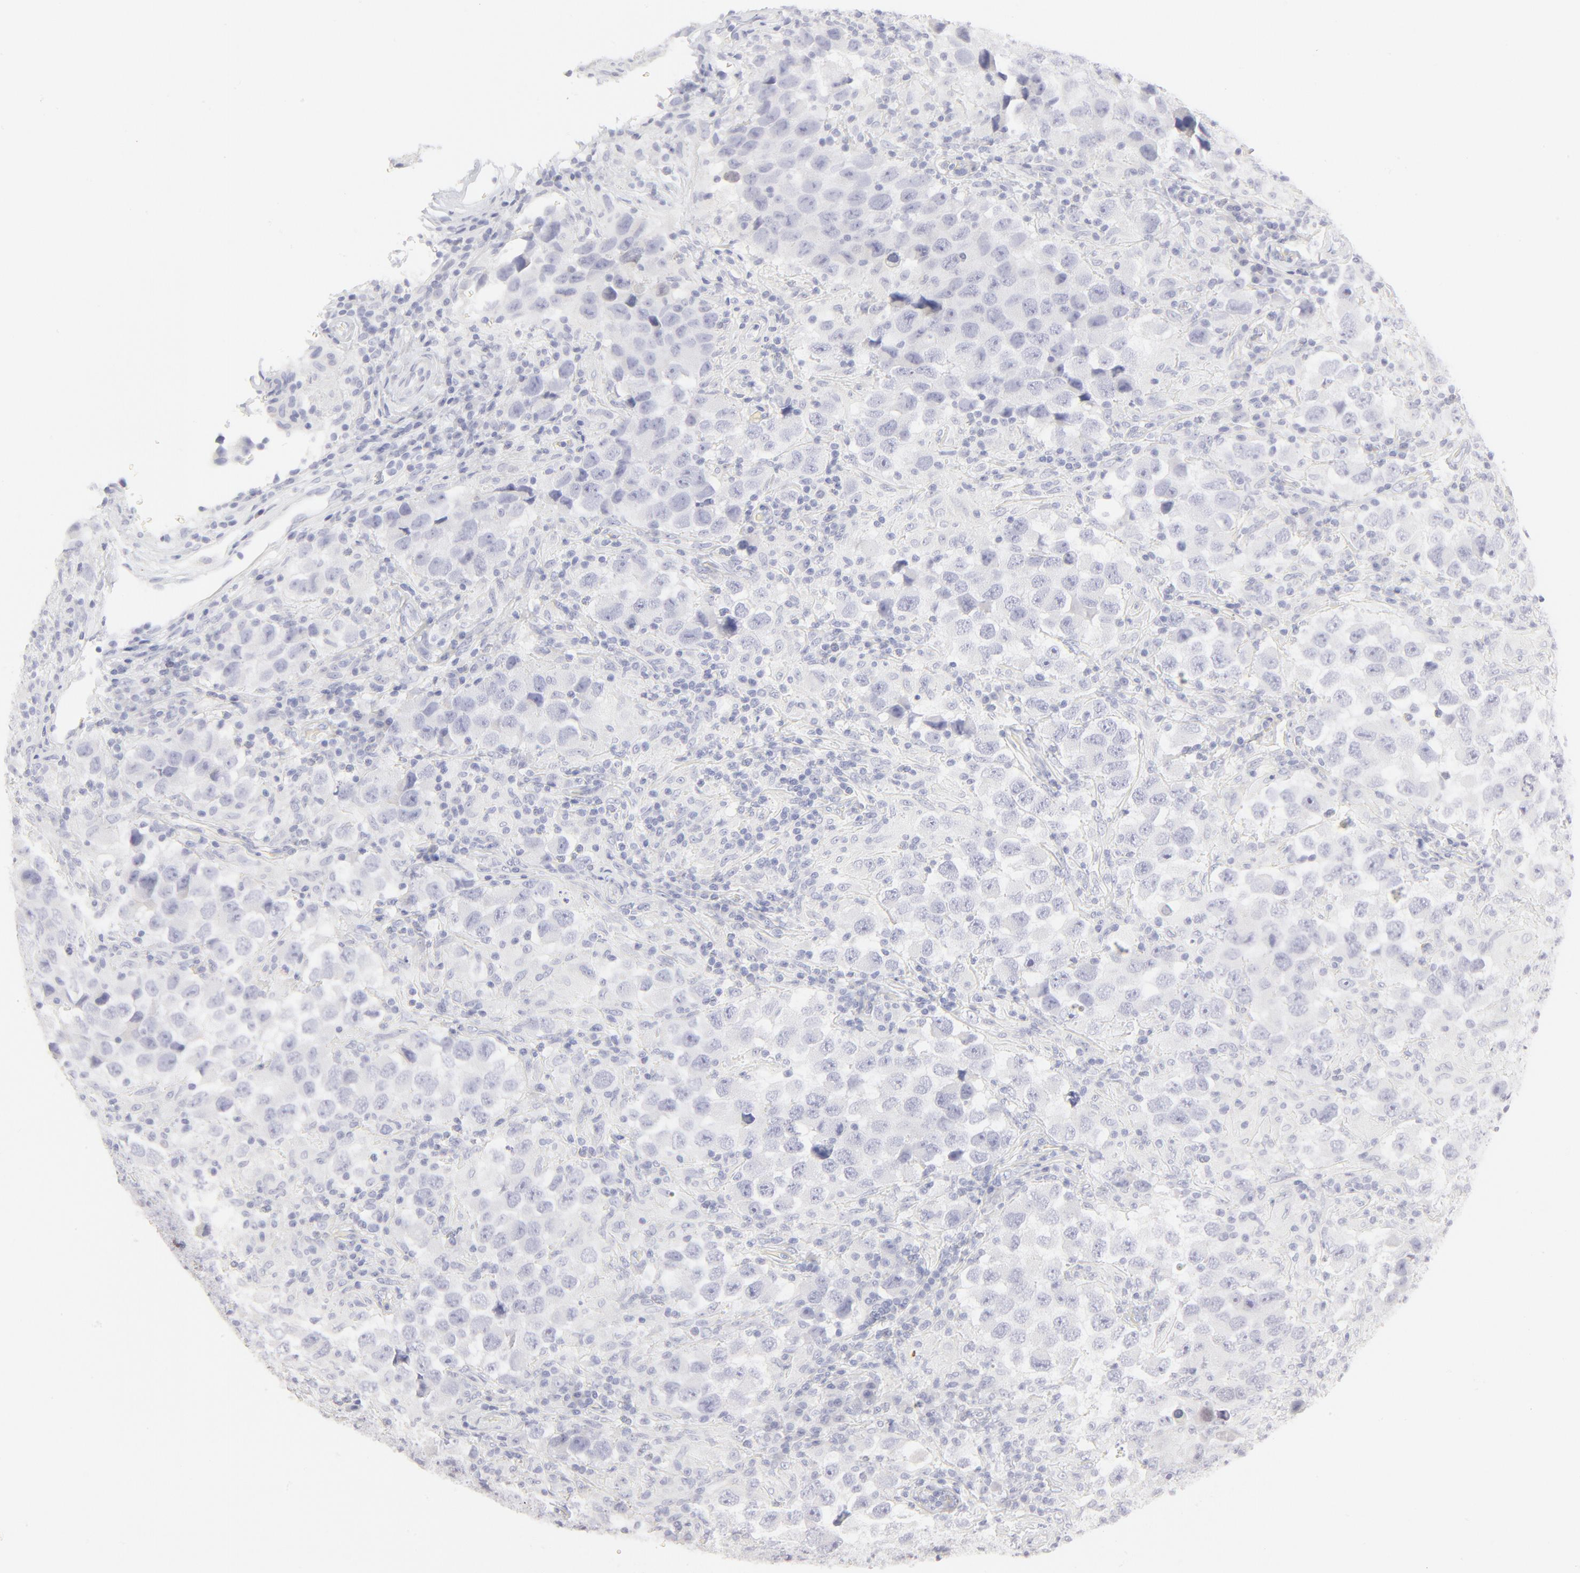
{"staining": {"intensity": "negative", "quantity": "none", "location": "none"}, "tissue": "testis cancer", "cell_type": "Tumor cells", "image_type": "cancer", "snomed": [{"axis": "morphology", "description": "Carcinoma, Embryonal, NOS"}, {"axis": "topography", "description": "Testis"}], "caption": "Embryonal carcinoma (testis) stained for a protein using IHC exhibits no expression tumor cells.", "gene": "ELF3", "patient": {"sex": "male", "age": 21}}